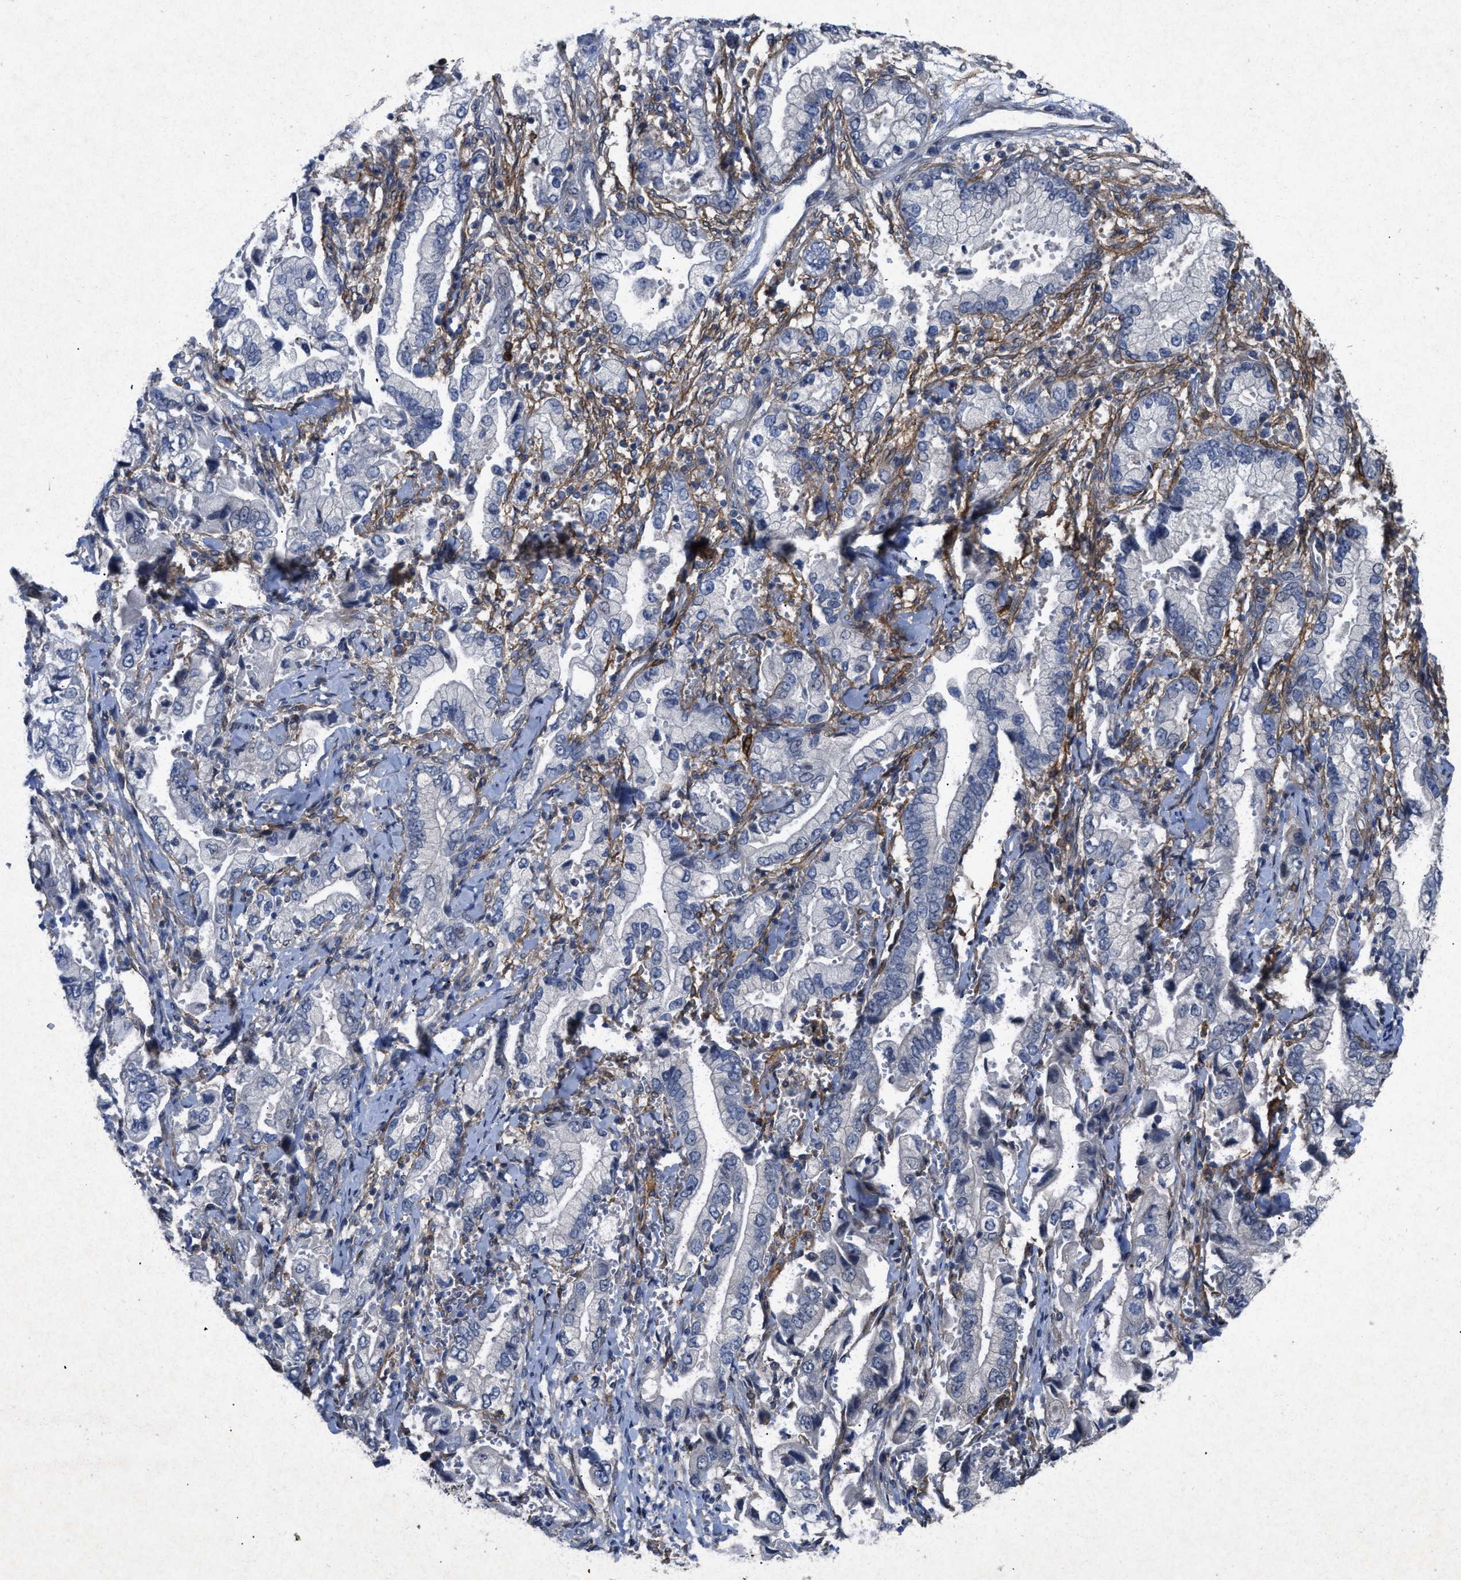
{"staining": {"intensity": "negative", "quantity": "none", "location": "none"}, "tissue": "stomach cancer", "cell_type": "Tumor cells", "image_type": "cancer", "snomed": [{"axis": "morphology", "description": "Normal tissue, NOS"}, {"axis": "morphology", "description": "Adenocarcinoma, NOS"}, {"axis": "topography", "description": "Stomach"}], "caption": "This is an immunohistochemistry (IHC) photomicrograph of human adenocarcinoma (stomach). There is no positivity in tumor cells.", "gene": "PDGFRA", "patient": {"sex": "male", "age": 62}}